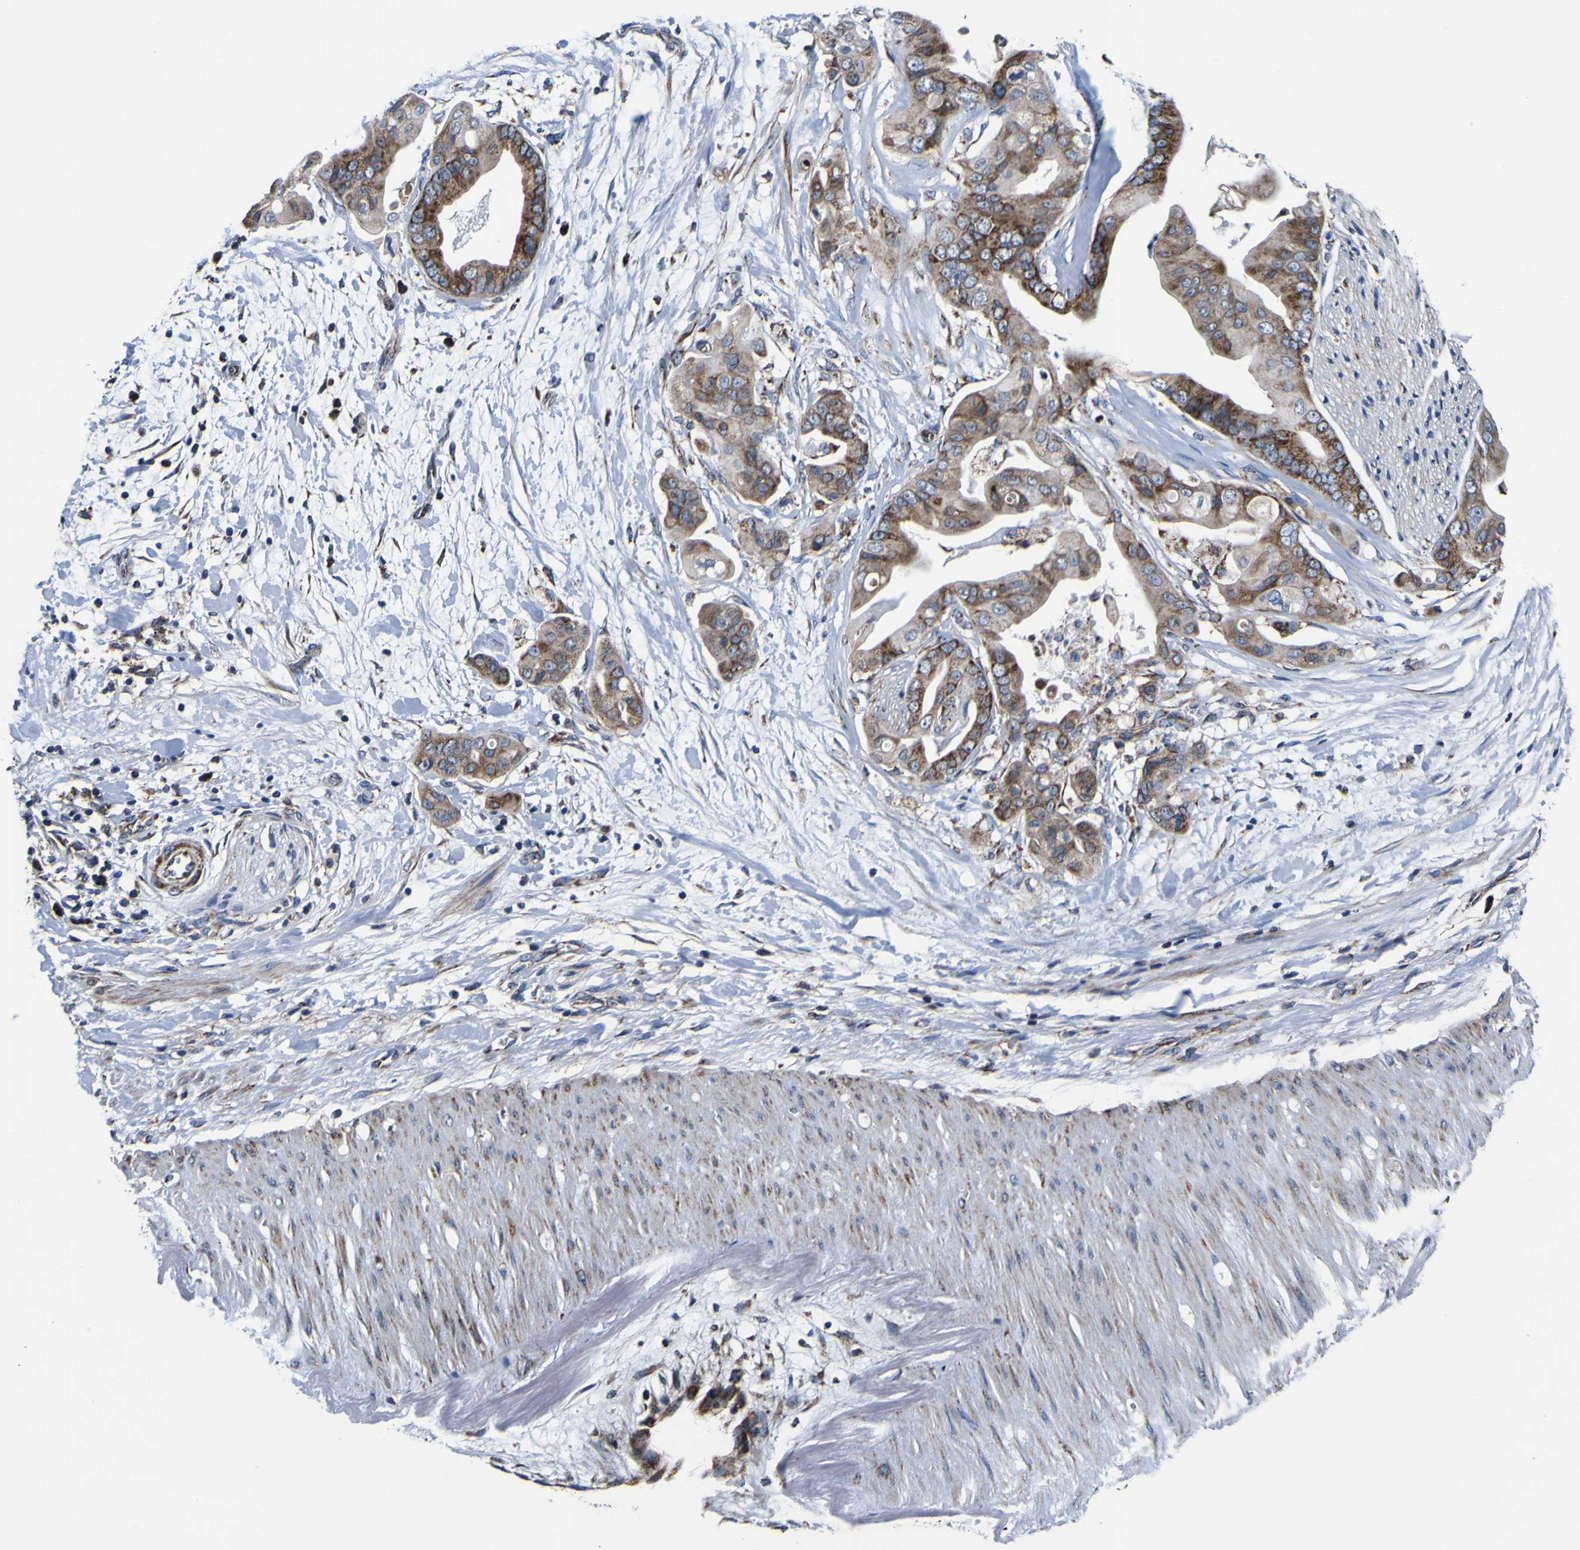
{"staining": {"intensity": "moderate", "quantity": ">75%", "location": "cytoplasmic/membranous"}, "tissue": "pancreatic cancer", "cell_type": "Tumor cells", "image_type": "cancer", "snomed": [{"axis": "morphology", "description": "Adenocarcinoma, NOS"}, {"axis": "topography", "description": "Pancreas"}], "caption": "Adenocarcinoma (pancreatic) stained with a brown dye displays moderate cytoplasmic/membranous positive expression in about >75% of tumor cells.", "gene": "PTRH2", "patient": {"sex": "female", "age": 75}}